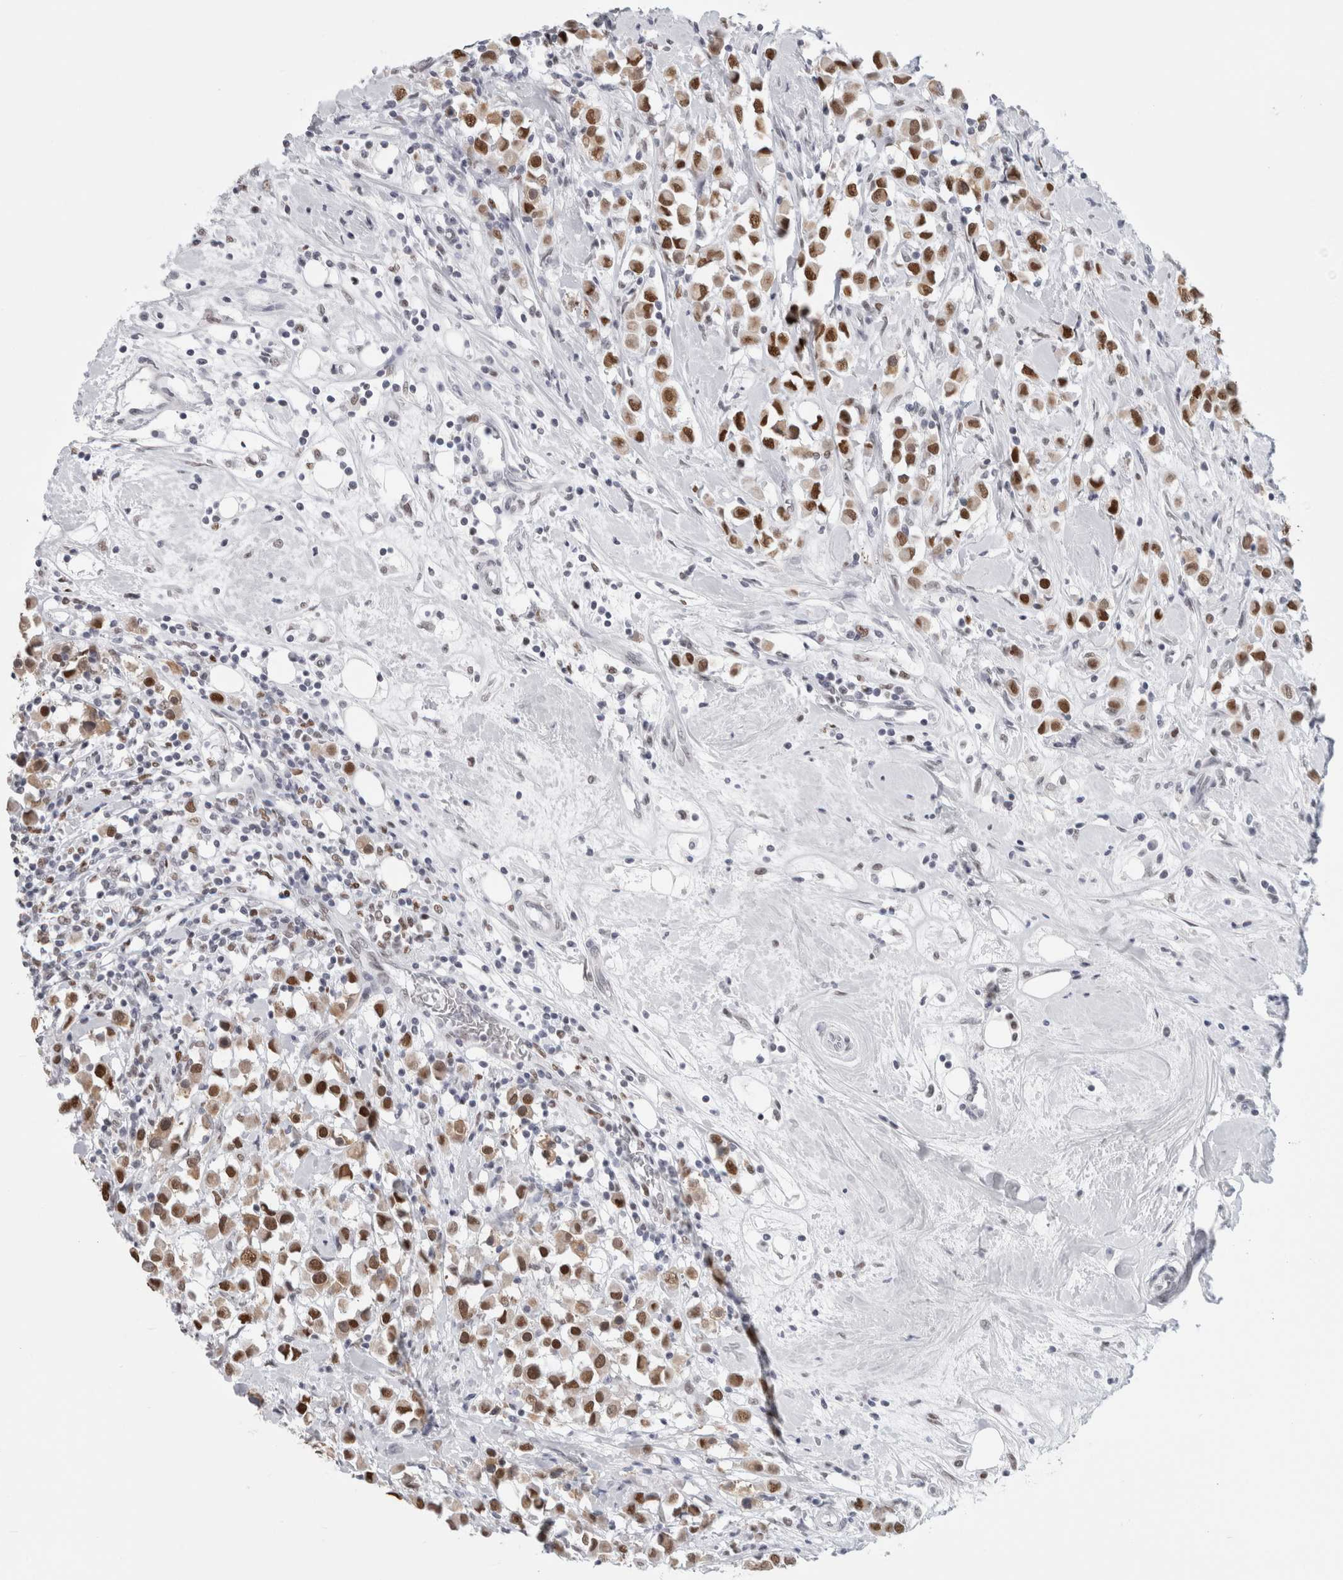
{"staining": {"intensity": "strong", "quantity": ">75%", "location": "nuclear"}, "tissue": "breast cancer", "cell_type": "Tumor cells", "image_type": "cancer", "snomed": [{"axis": "morphology", "description": "Duct carcinoma"}, {"axis": "topography", "description": "Breast"}], "caption": "Breast cancer (intraductal carcinoma) stained with DAB (3,3'-diaminobenzidine) immunohistochemistry (IHC) exhibits high levels of strong nuclear positivity in approximately >75% of tumor cells.", "gene": "SMARCC1", "patient": {"sex": "female", "age": 61}}